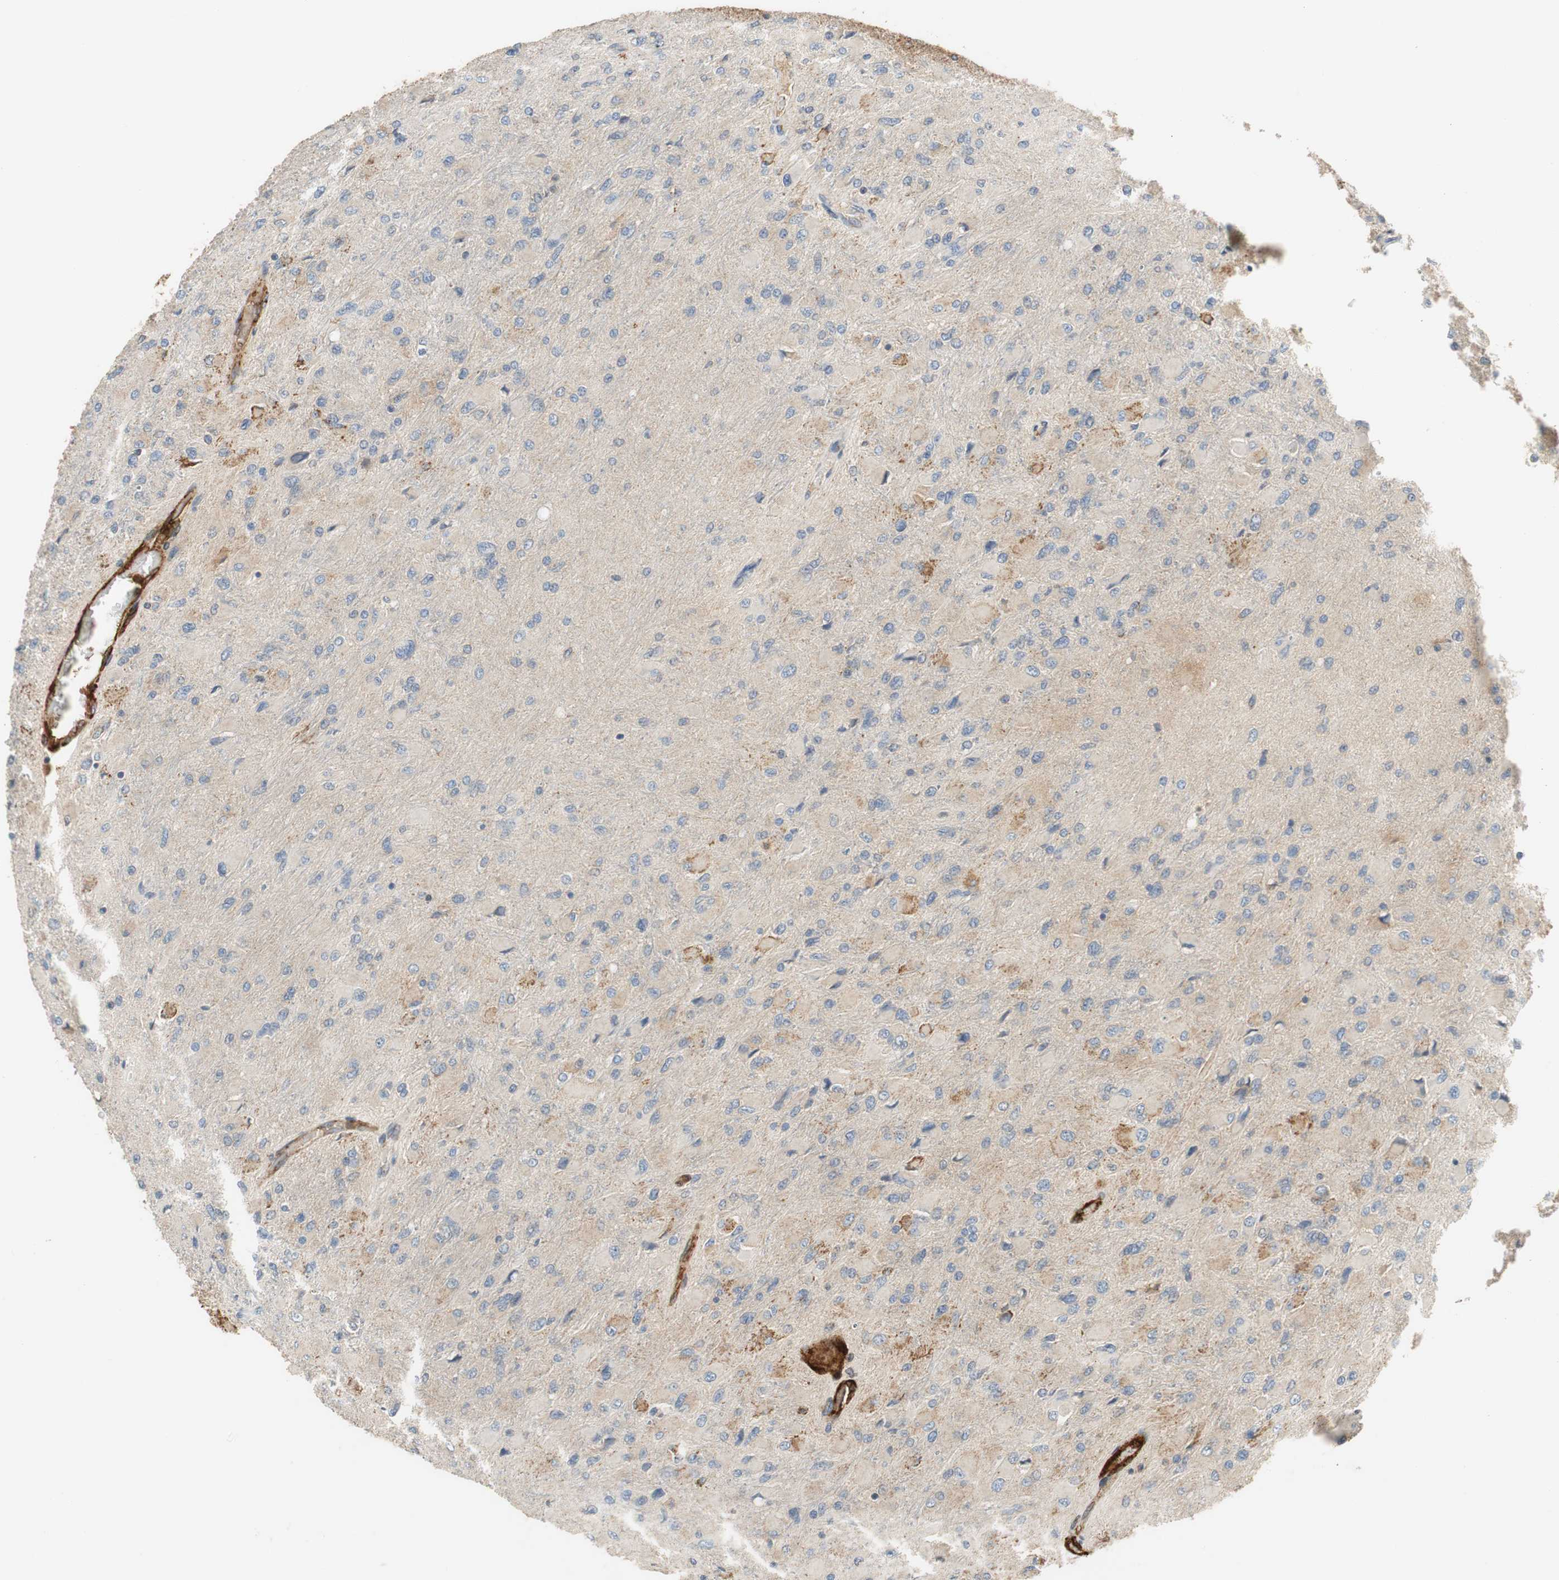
{"staining": {"intensity": "weak", "quantity": "<25%", "location": "cytoplasmic/membranous"}, "tissue": "glioma", "cell_type": "Tumor cells", "image_type": "cancer", "snomed": [{"axis": "morphology", "description": "Glioma, malignant, High grade"}, {"axis": "topography", "description": "Cerebral cortex"}], "caption": "The immunohistochemistry (IHC) photomicrograph has no significant positivity in tumor cells of glioma tissue.", "gene": "ALPL", "patient": {"sex": "female", "age": 36}}